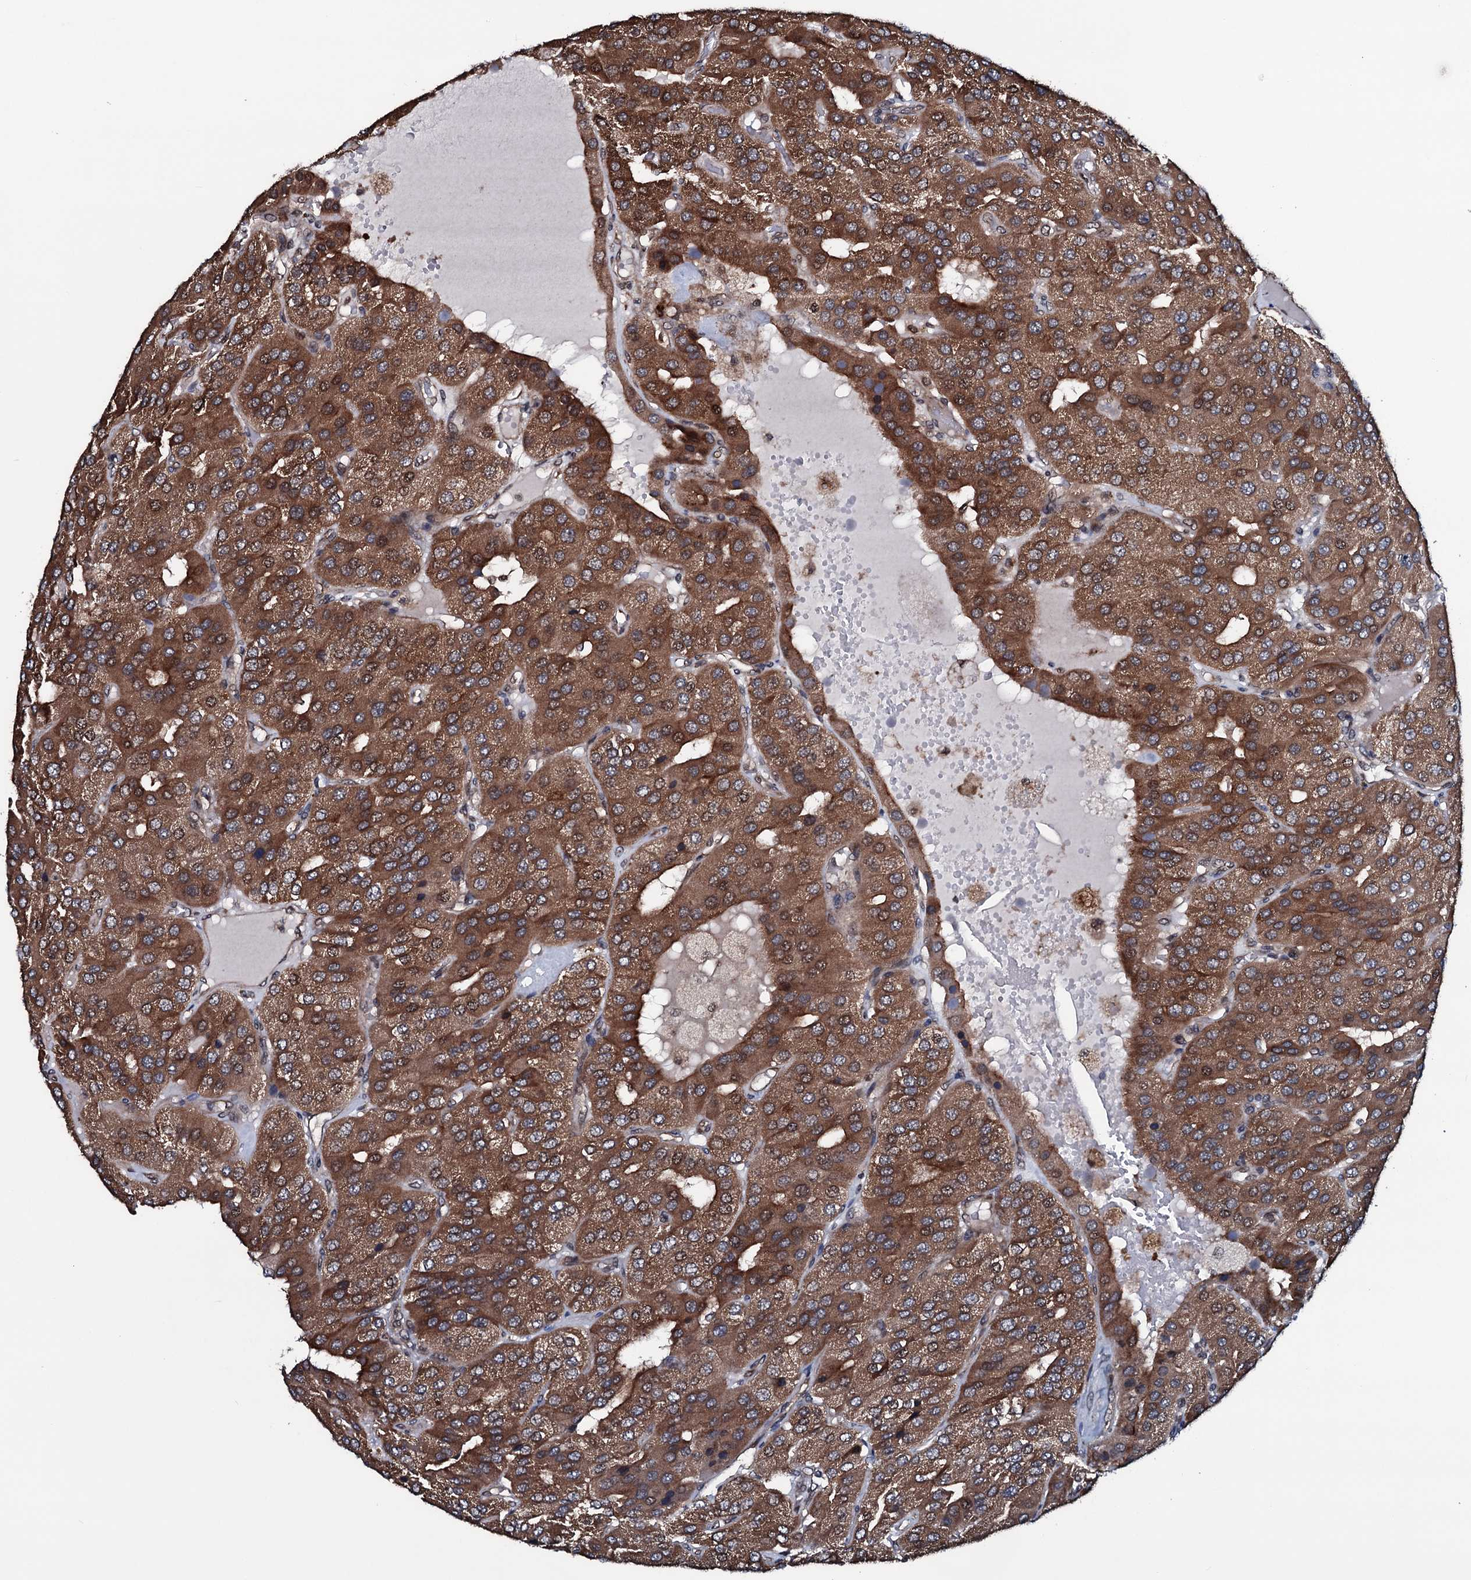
{"staining": {"intensity": "moderate", "quantity": ">75%", "location": "cytoplasmic/membranous"}, "tissue": "parathyroid gland", "cell_type": "Glandular cells", "image_type": "normal", "snomed": [{"axis": "morphology", "description": "Normal tissue, NOS"}, {"axis": "morphology", "description": "Adenoma, NOS"}, {"axis": "topography", "description": "Parathyroid gland"}], "caption": "Protein staining of benign parathyroid gland demonstrates moderate cytoplasmic/membranous positivity in approximately >75% of glandular cells.", "gene": "OGFOD2", "patient": {"sex": "female", "age": 86}}